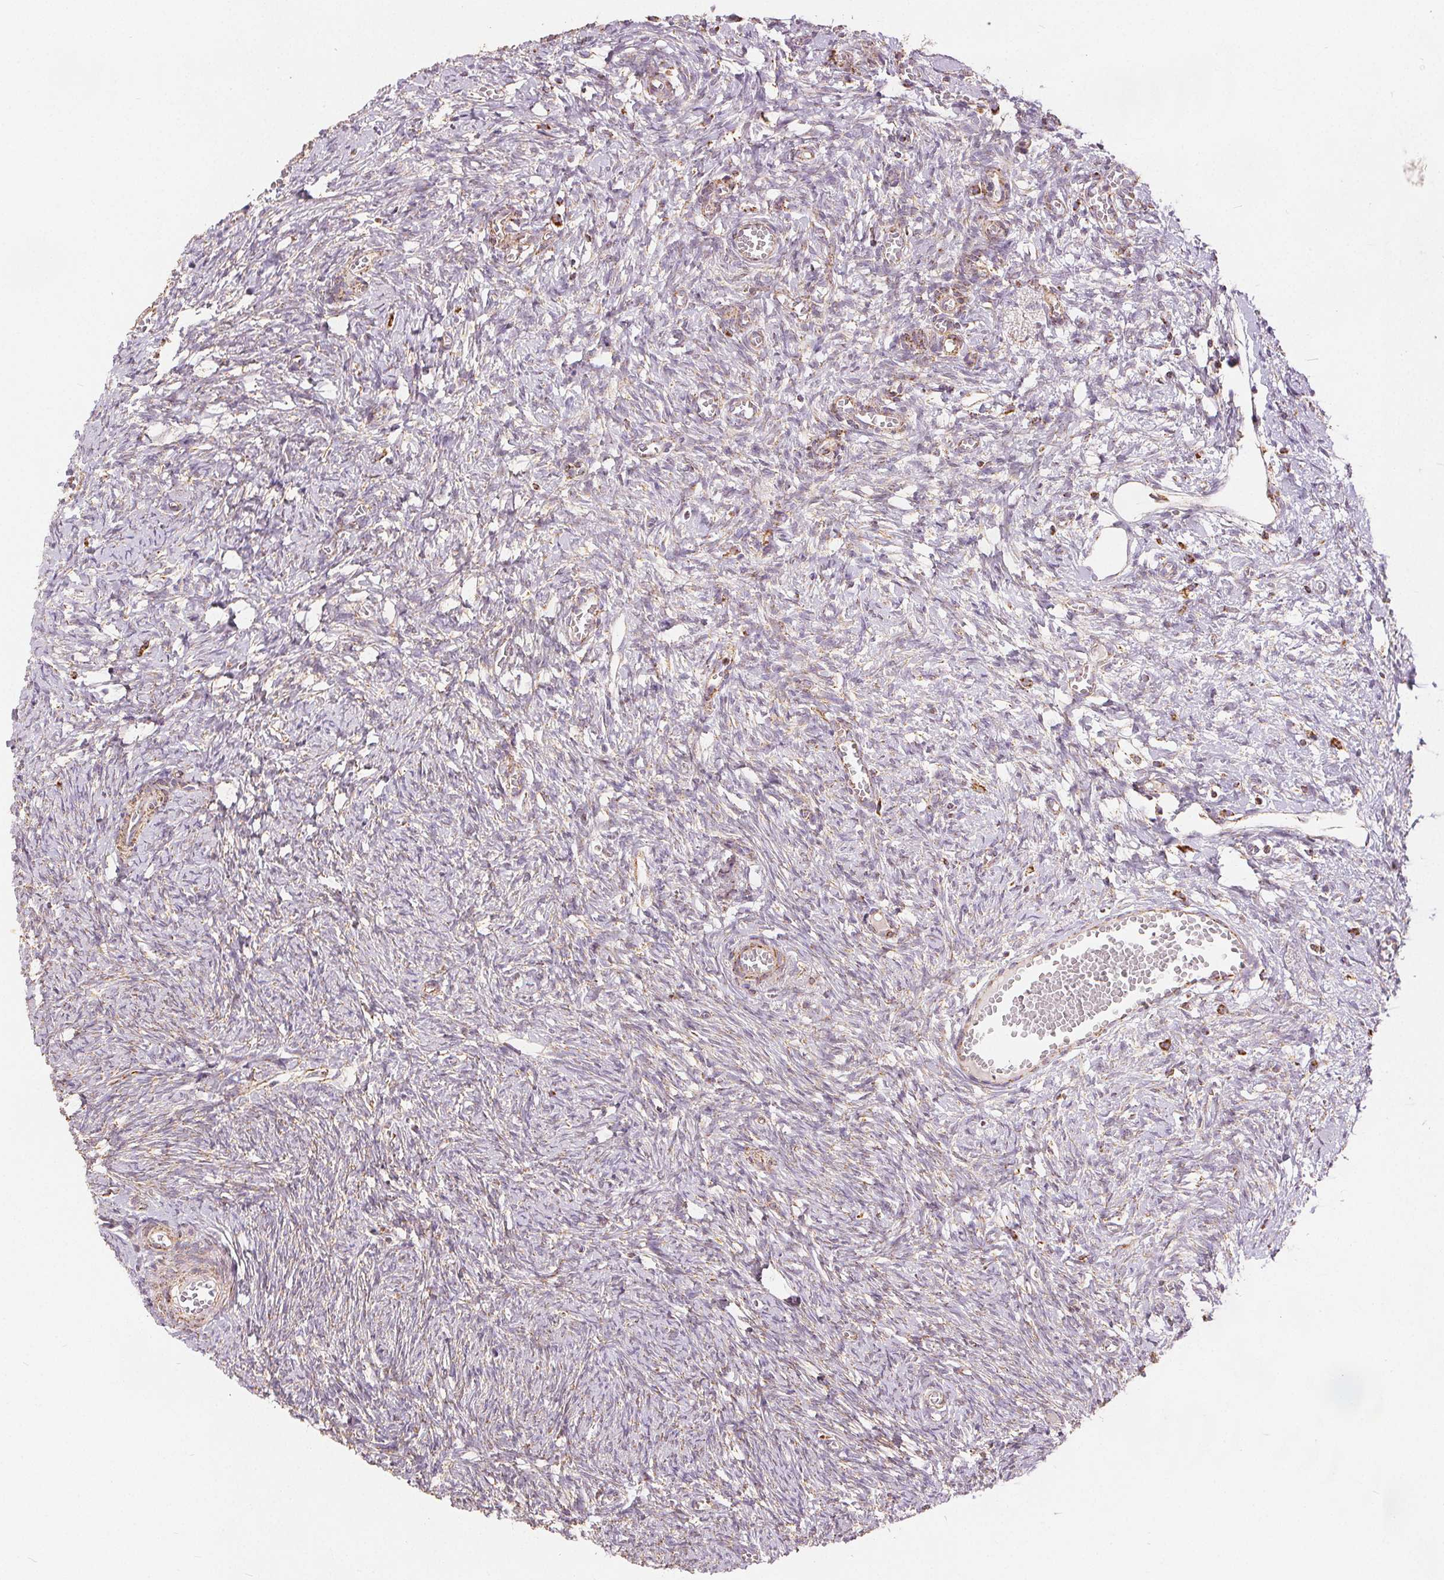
{"staining": {"intensity": "moderate", "quantity": "25%-75%", "location": "cytoplasmic/membranous"}, "tissue": "ovary", "cell_type": "Ovarian stroma cells", "image_type": "normal", "snomed": [{"axis": "morphology", "description": "Normal tissue, NOS"}, {"axis": "topography", "description": "Ovary"}], "caption": "Protein expression analysis of unremarkable ovary reveals moderate cytoplasmic/membranous positivity in about 25%-75% of ovarian stroma cells.", "gene": "SDHB", "patient": {"sex": "female", "age": 41}}